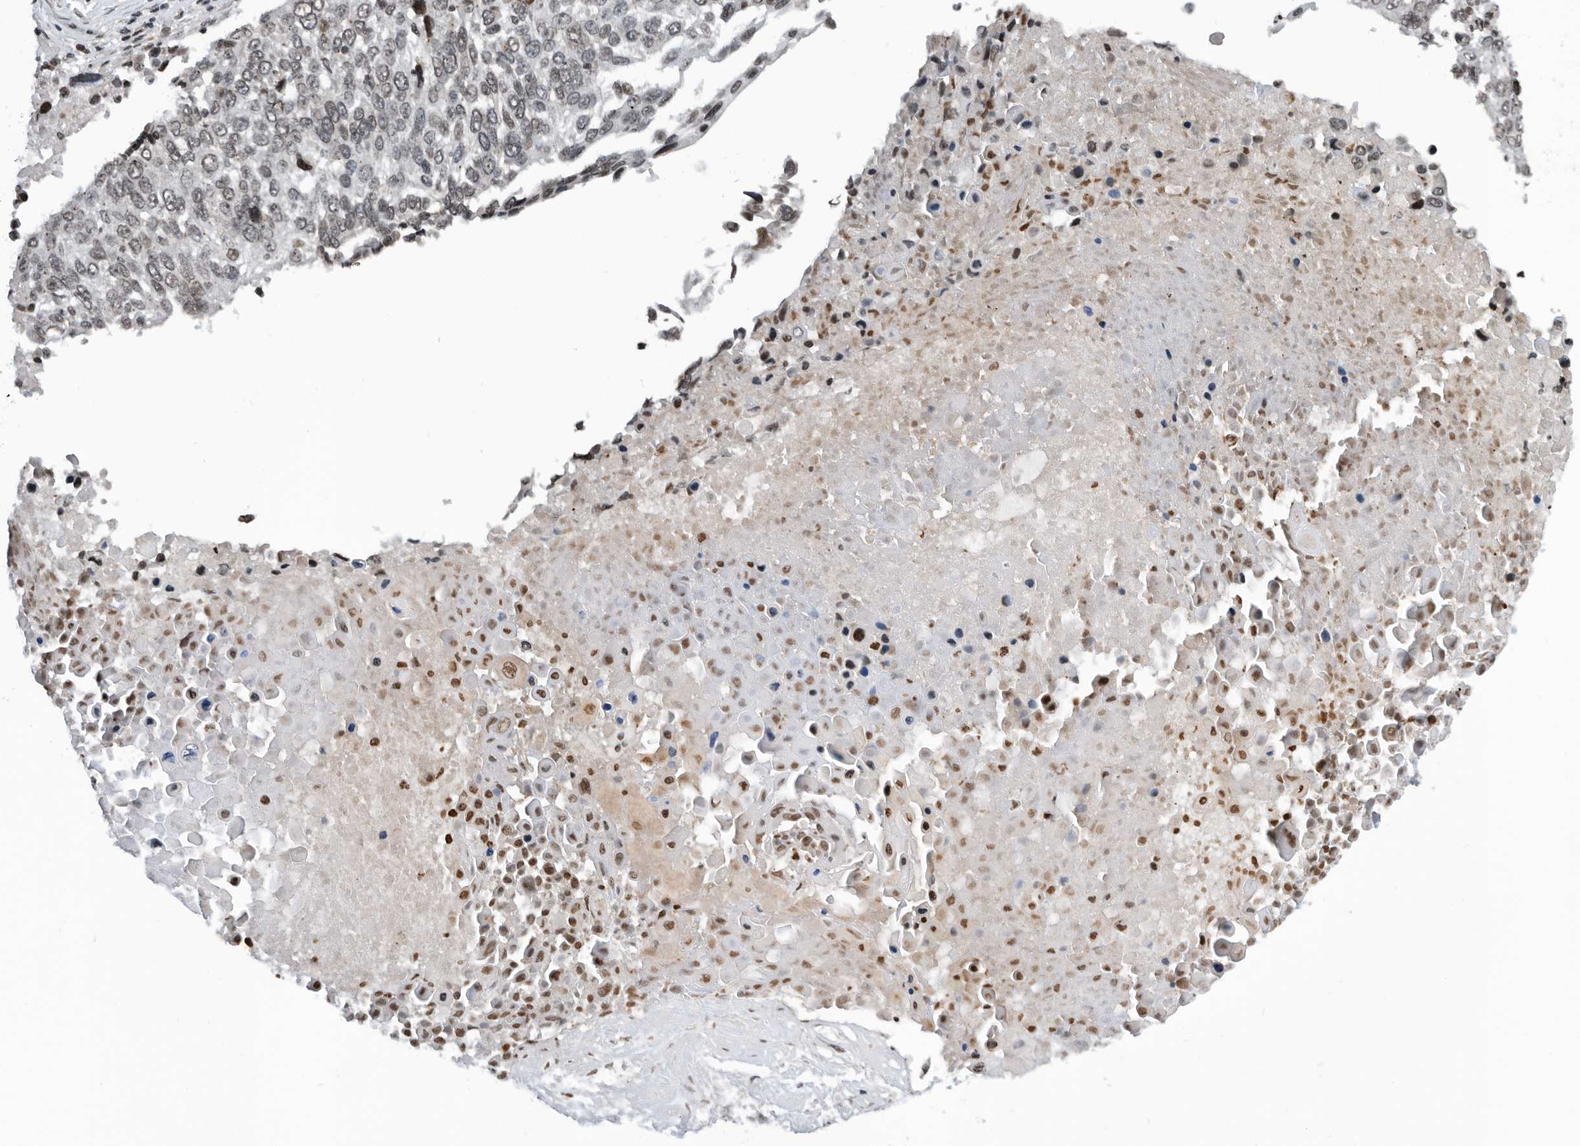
{"staining": {"intensity": "weak", "quantity": "<25%", "location": "nuclear"}, "tissue": "lung cancer", "cell_type": "Tumor cells", "image_type": "cancer", "snomed": [{"axis": "morphology", "description": "Squamous cell carcinoma, NOS"}, {"axis": "topography", "description": "Lung"}], "caption": "Lung cancer (squamous cell carcinoma) stained for a protein using IHC exhibits no staining tumor cells.", "gene": "SNRNP48", "patient": {"sex": "male", "age": 66}}